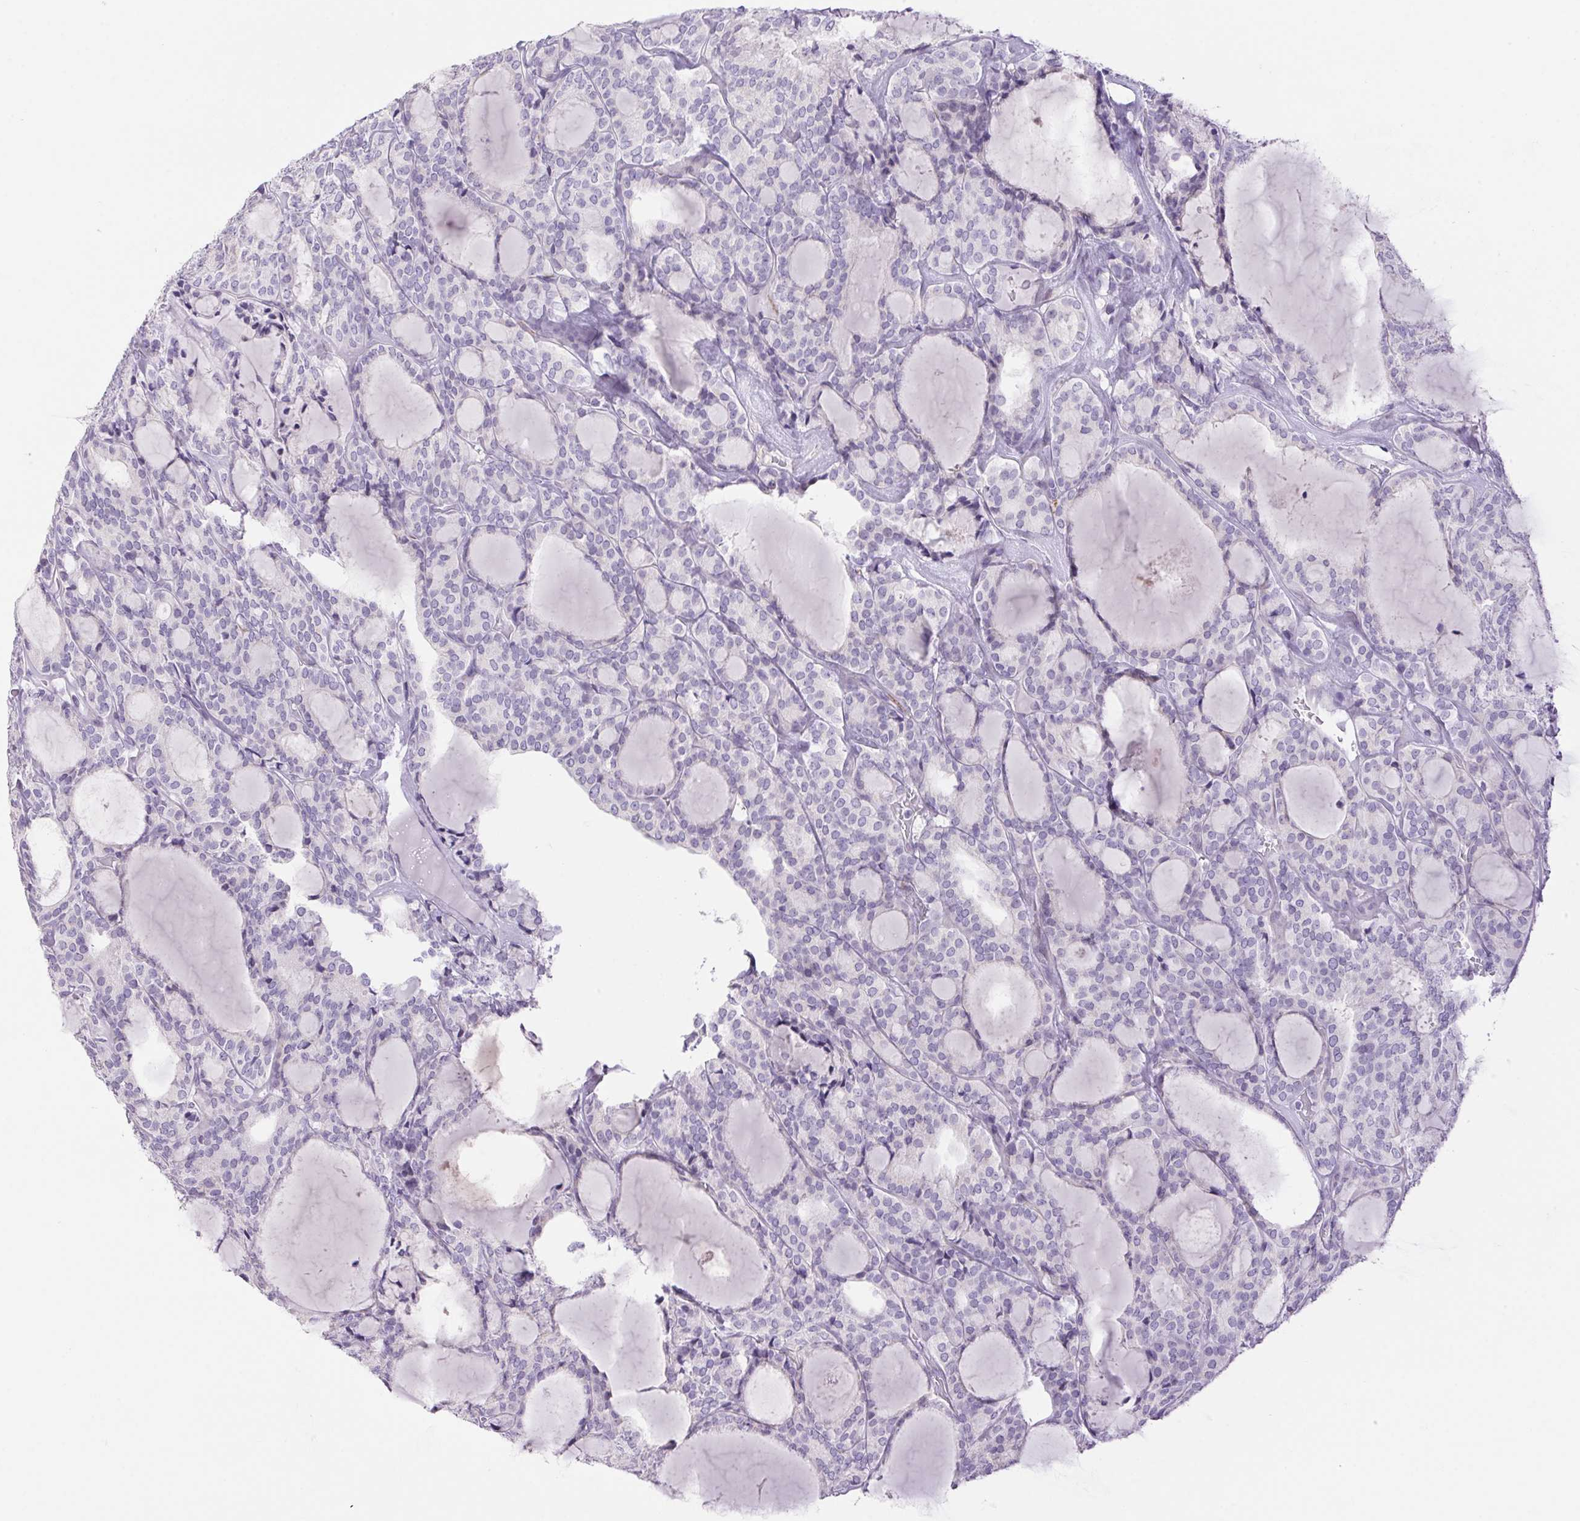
{"staining": {"intensity": "negative", "quantity": "none", "location": "none"}, "tissue": "thyroid cancer", "cell_type": "Tumor cells", "image_type": "cancer", "snomed": [{"axis": "morphology", "description": "Follicular adenoma carcinoma, NOS"}, {"axis": "topography", "description": "Thyroid gland"}], "caption": "There is no significant expression in tumor cells of thyroid cancer (follicular adenoma carcinoma).", "gene": "ERP27", "patient": {"sex": "male", "age": 74}}